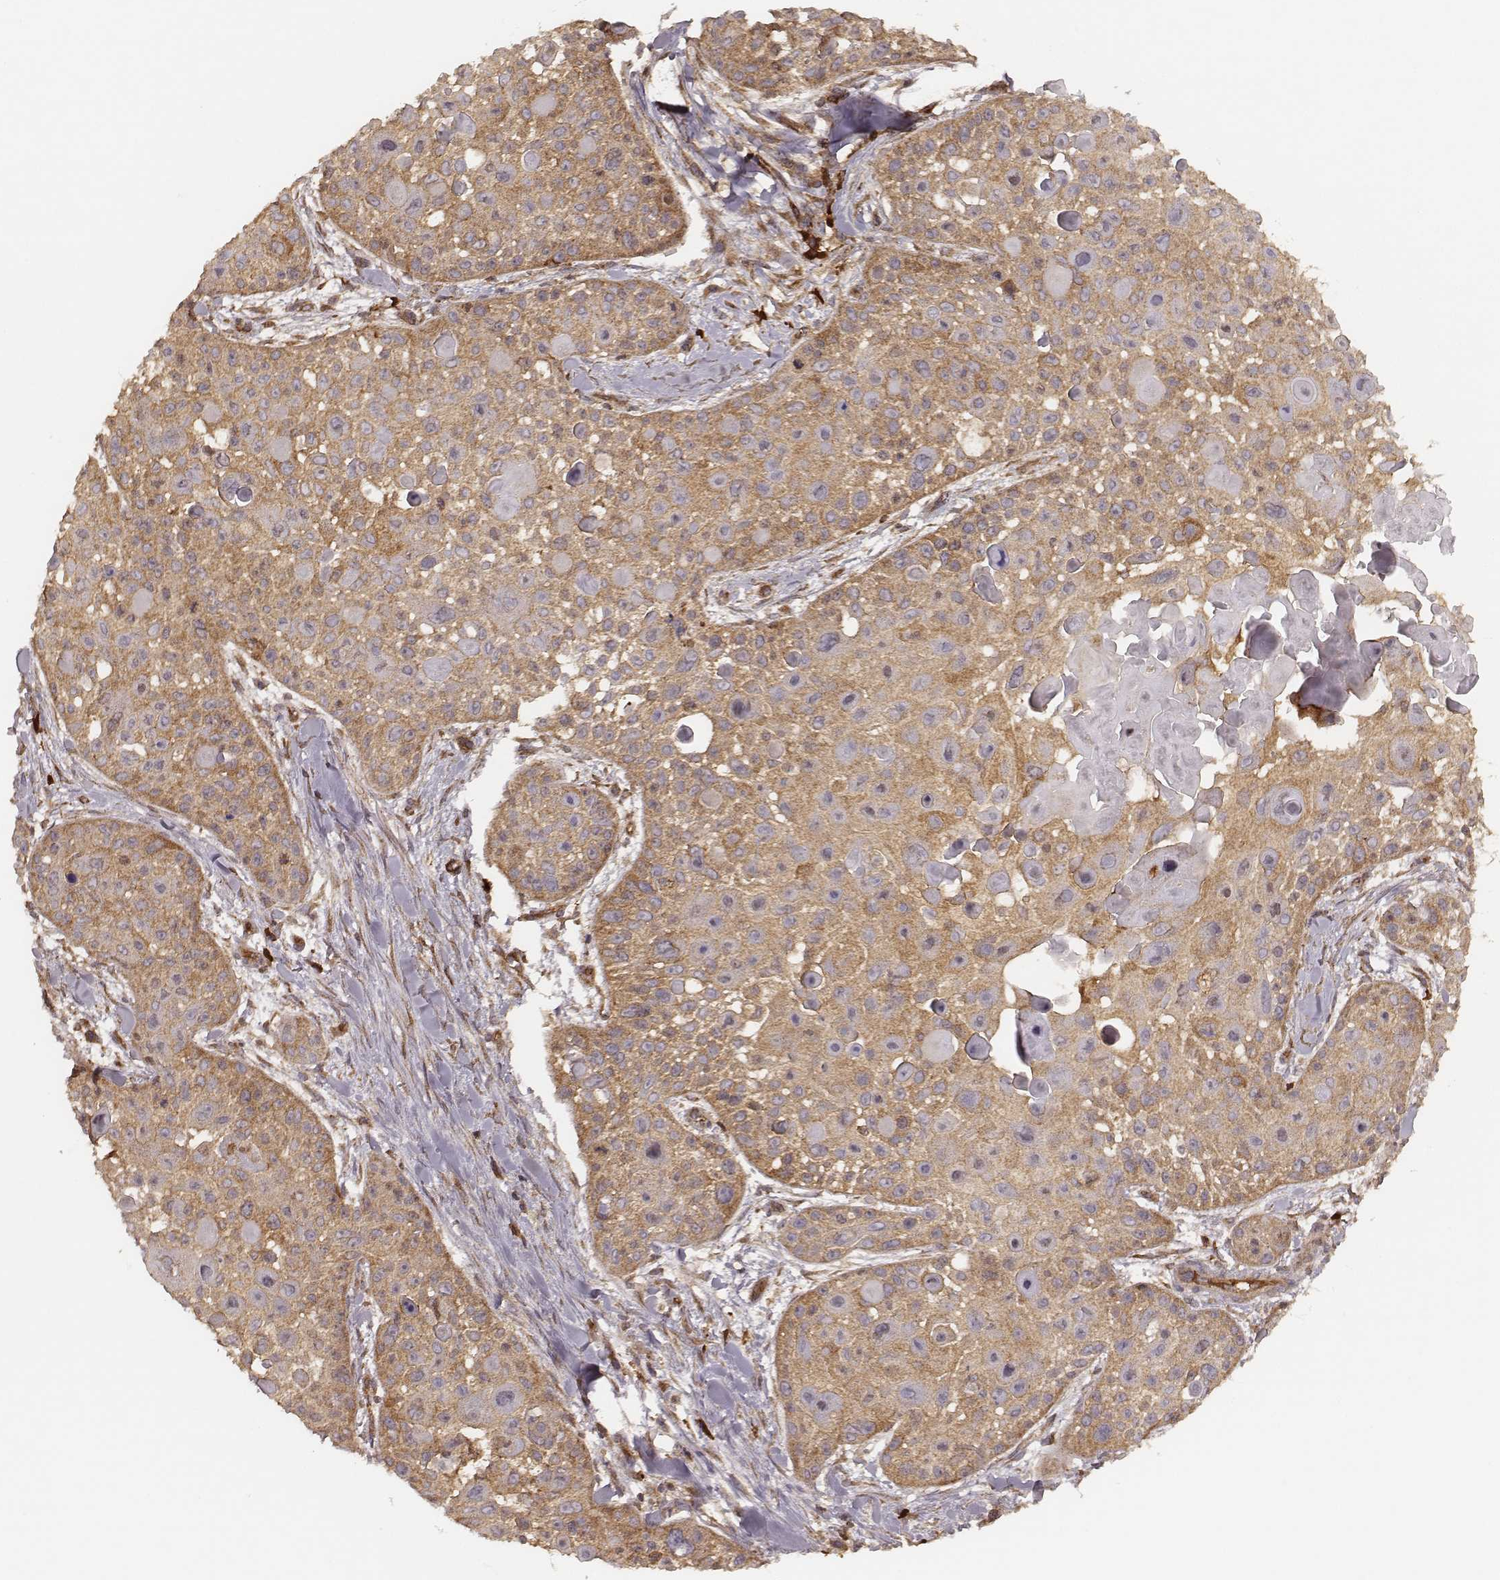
{"staining": {"intensity": "moderate", "quantity": ">75%", "location": "cytoplasmic/membranous"}, "tissue": "skin cancer", "cell_type": "Tumor cells", "image_type": "cancer", "snomed": [{"axis": "morphology", "description": "Squamous cell carcinoma, NOS"}, {"axis": "topography", "description": "Skin"}, {"axis": "topography", "description": "Anal"}], "caption": "Immunohistochemical staining of human skin cancer (squamous cell carcinoma) shows moderate cytoplasmic/membranous protein positivity in about >75% of tumor cells.", "gene": "CARS1", "patient": {"sex": "female", "age": 75}}